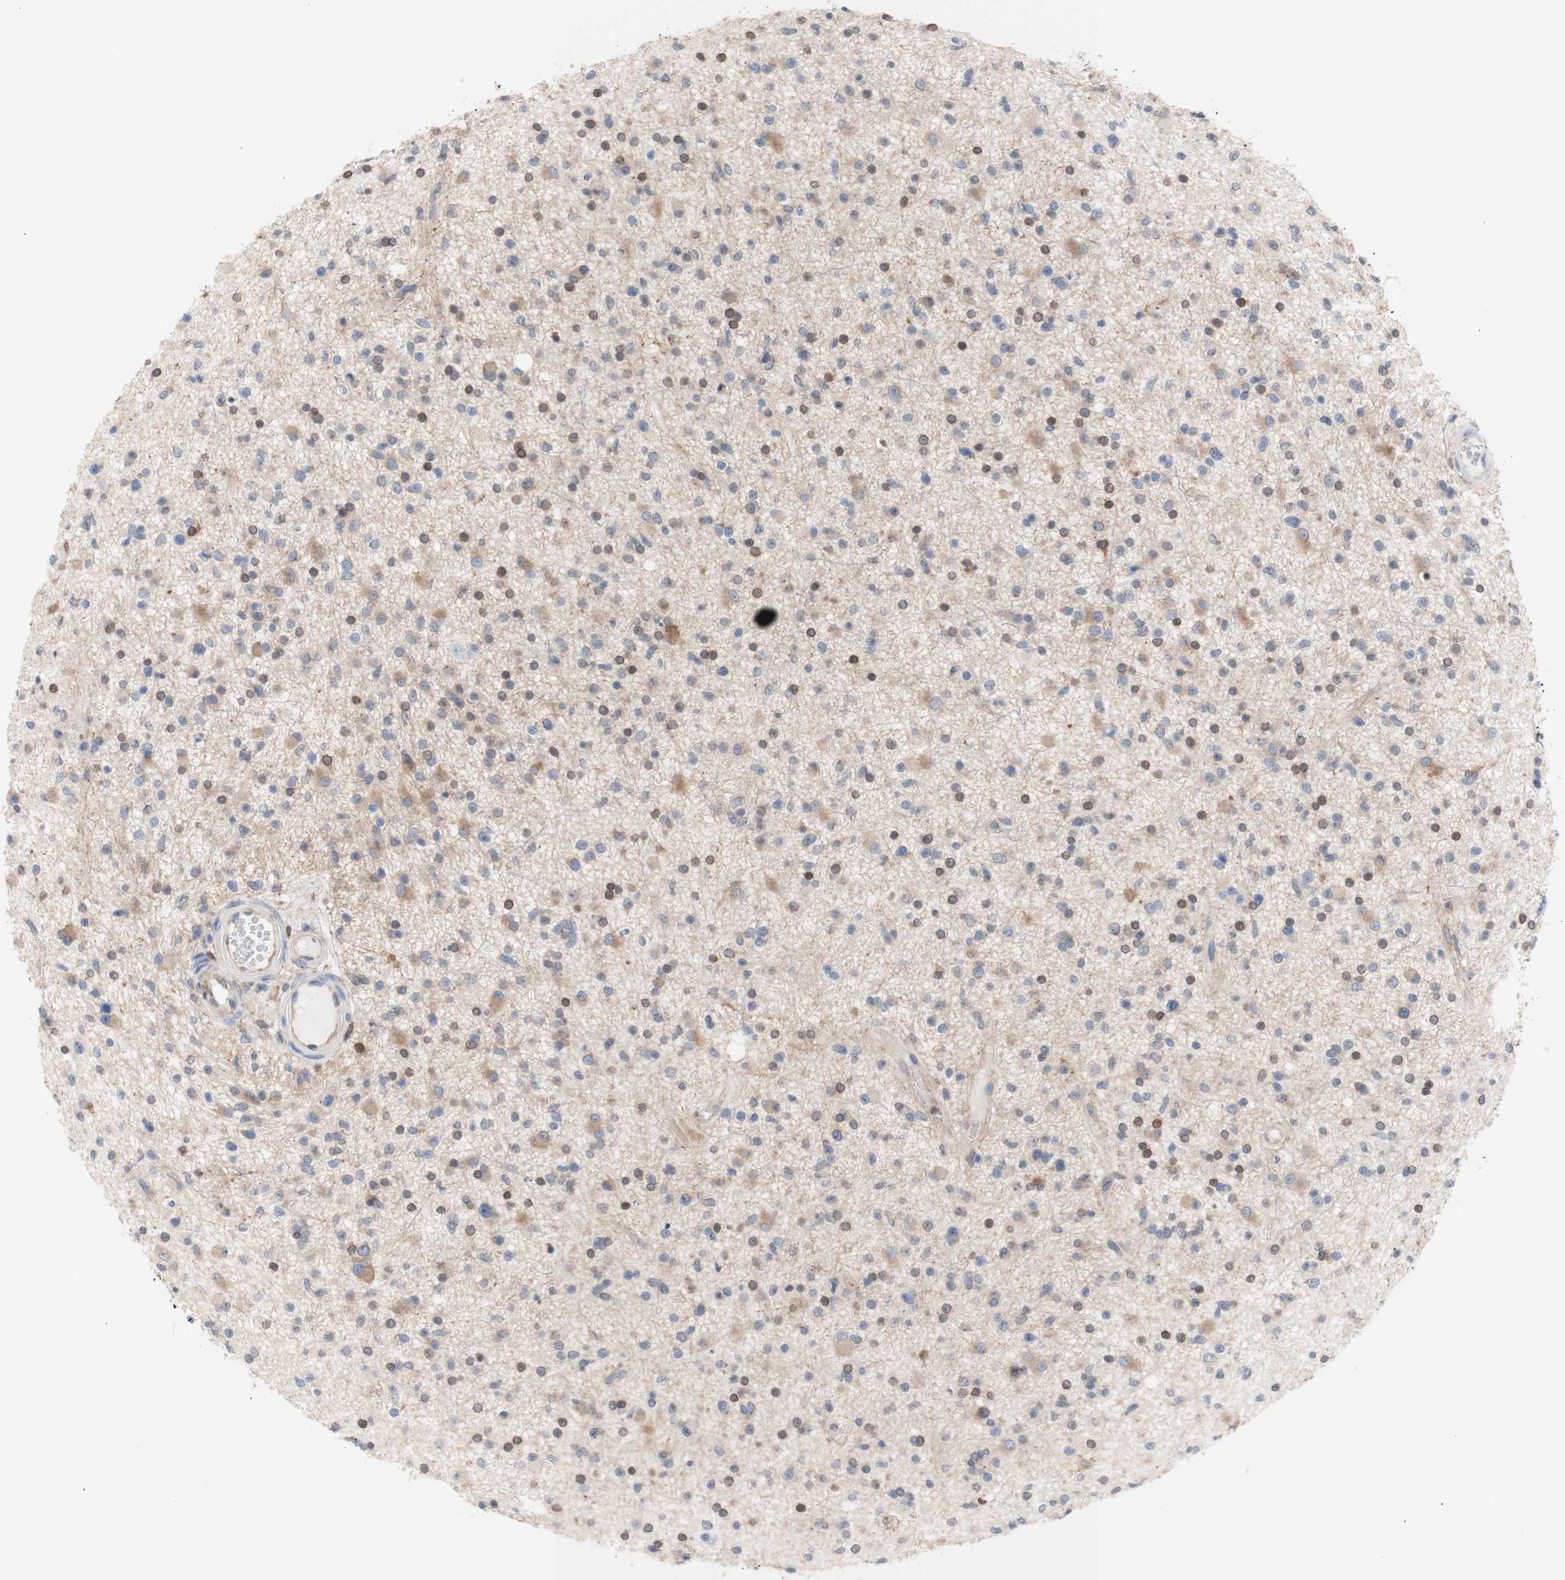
{"staining": {"intensity": "moderate", "quantity": "25%-75%", "location": "cytoplasmic/membranous,nuclear"}, "tissue": "glioma", "cell_type": "Tumor cells", "image_type": "cancer", "snomed": [{"axis": "morphology", "description": "Glioma, malignant, High grade"}, {"axis": "topography", "description": "Brain"}], "caption": "Brown immunohistochemical staining in human malignant glioma (high-grade) displays moderate cytoplasmic/membranous and nuclear expression in about 25%-75% of tumor cells.", "gene": "ERLIN1", "patient": {"sex": "male", "age": 33}}